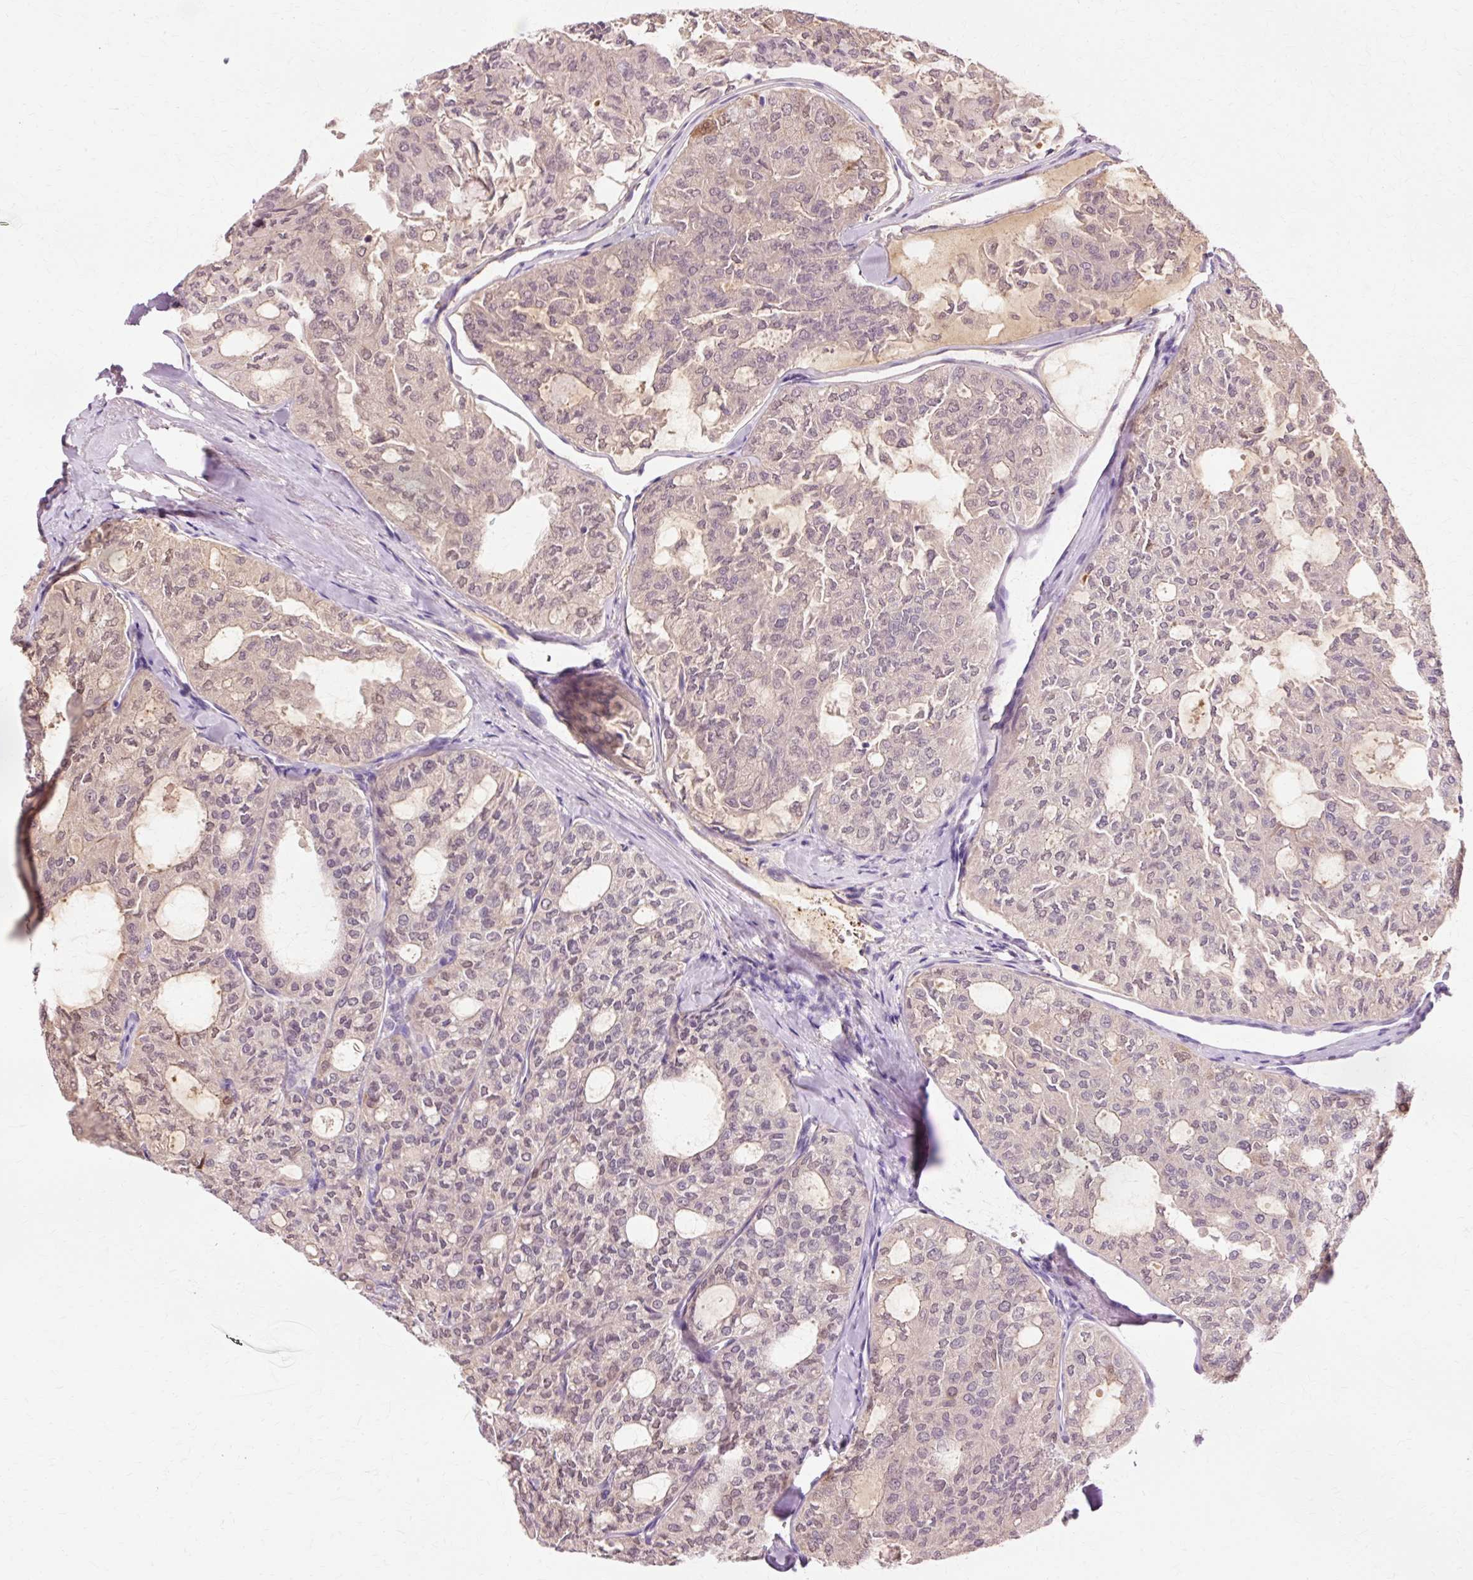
{"staining": {"intensity": "weak", "quantity": "<25%", "location": "nuclear"}, "tissue": "thyroid cancer", "cell_type": "Tumor cells", "image_type": "cancer", "snomed": [{"axis": "morphology", "description": "Follicular adenoma carcinoma, NOS"}, {"axis": "topography", "description": "Thyroid gland"}], "caption": "There is no significant positivity in tumor cells of follicular adenoma carcinoma (thyroid).", "gene": "VN1R2", "patient": {"sex": "male", "age": 75}}